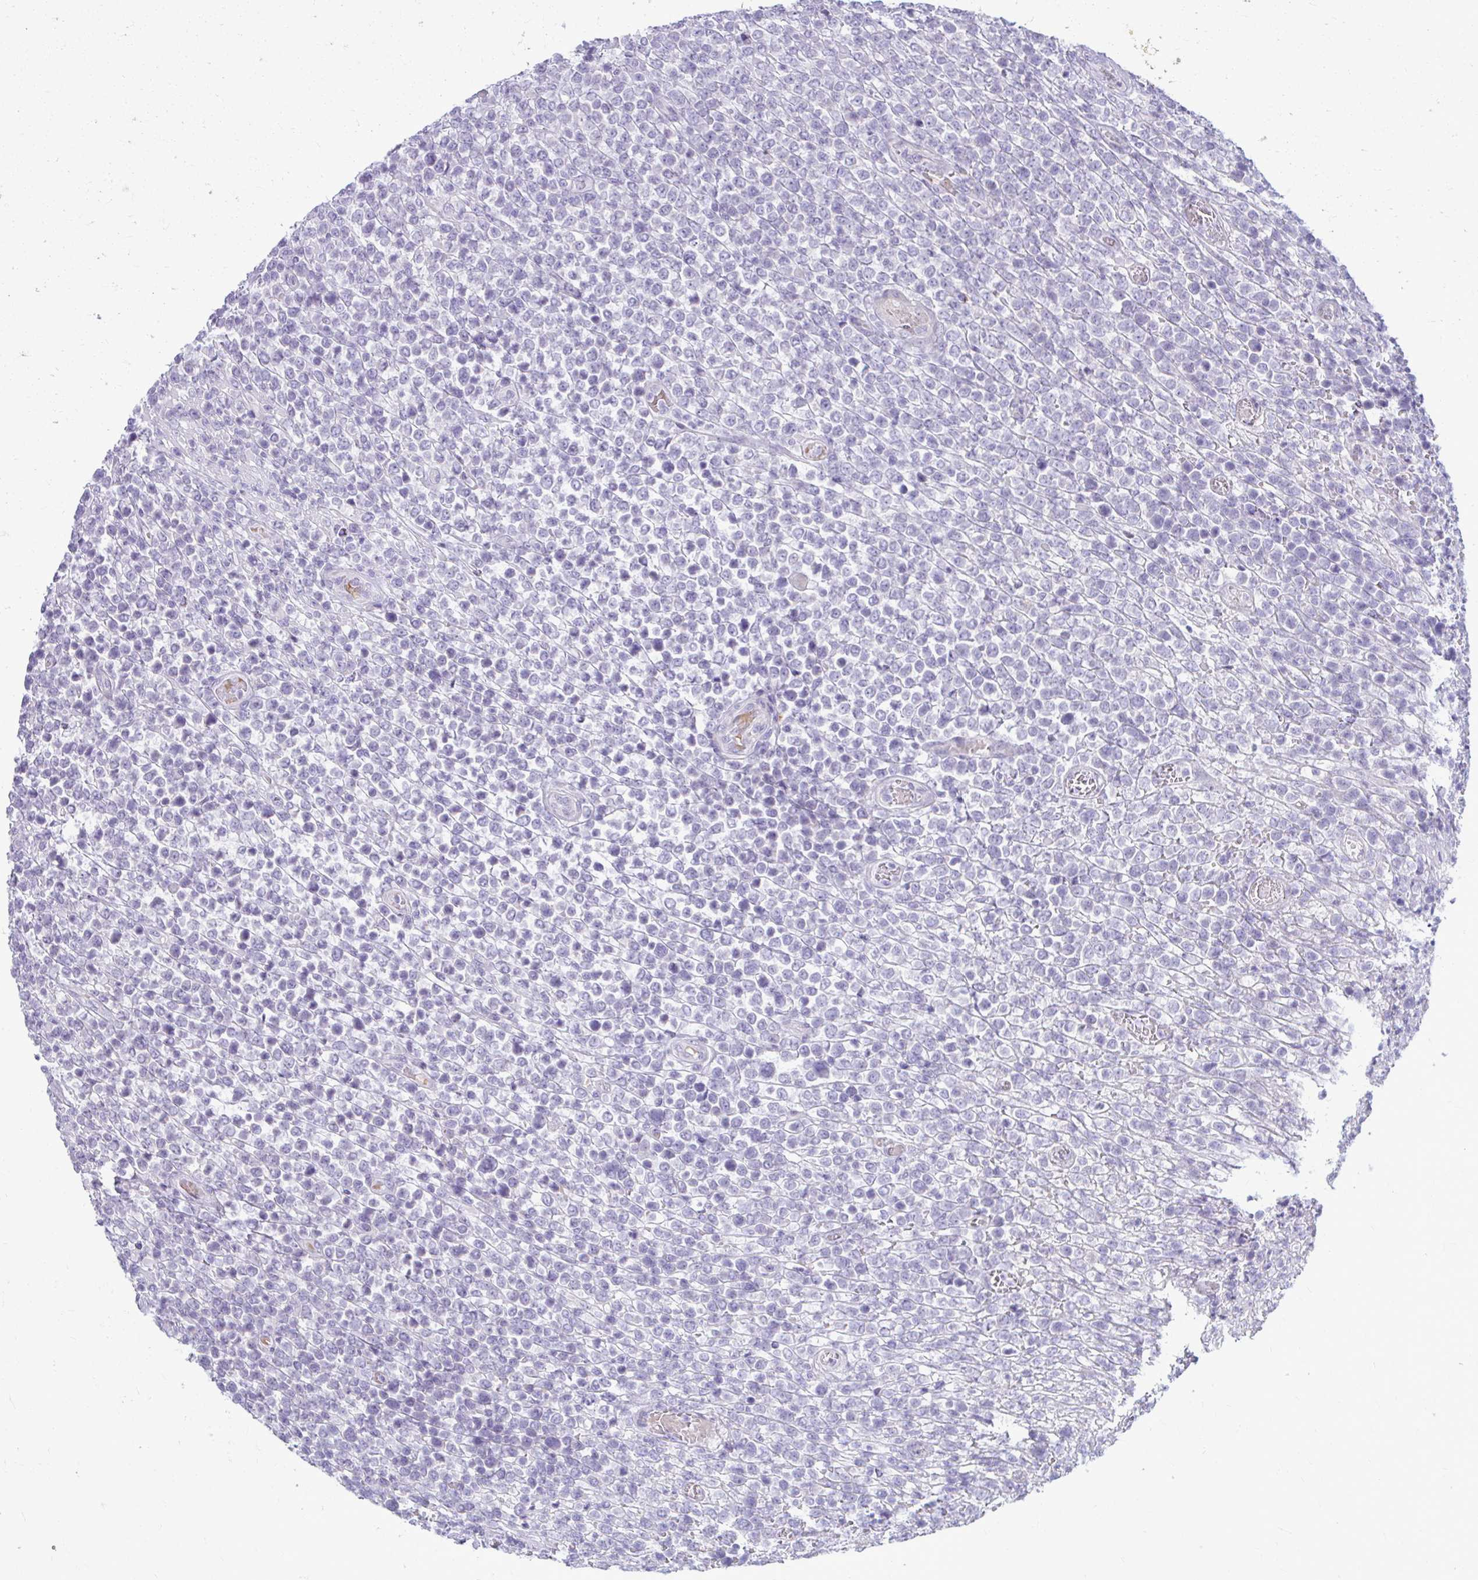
{"staining": {"intensity": "negative", "quantity": "none", "location": "none"}, "tissue": "lymphoma", "cell_type": "Tumor cells", "image_type": "cancer", "snomed": [{"axis": "morphology", "description": "Malignant lymphoma, non-Hodgkin's type, High grade"}, {"axis": "topography", "description": "Soft tissue"}], "caption": "The immunohistochemistry (IHC) micrograph has no significant staining in tumor cells of high-grade malignant lymphoma, non-Hodgkin's type tissue. (DAB immunohistochemistry visualized using brightfield microscopy, high magnification).", "gene": "CHIA", "patient": {"sex": "female", "age": 56}}